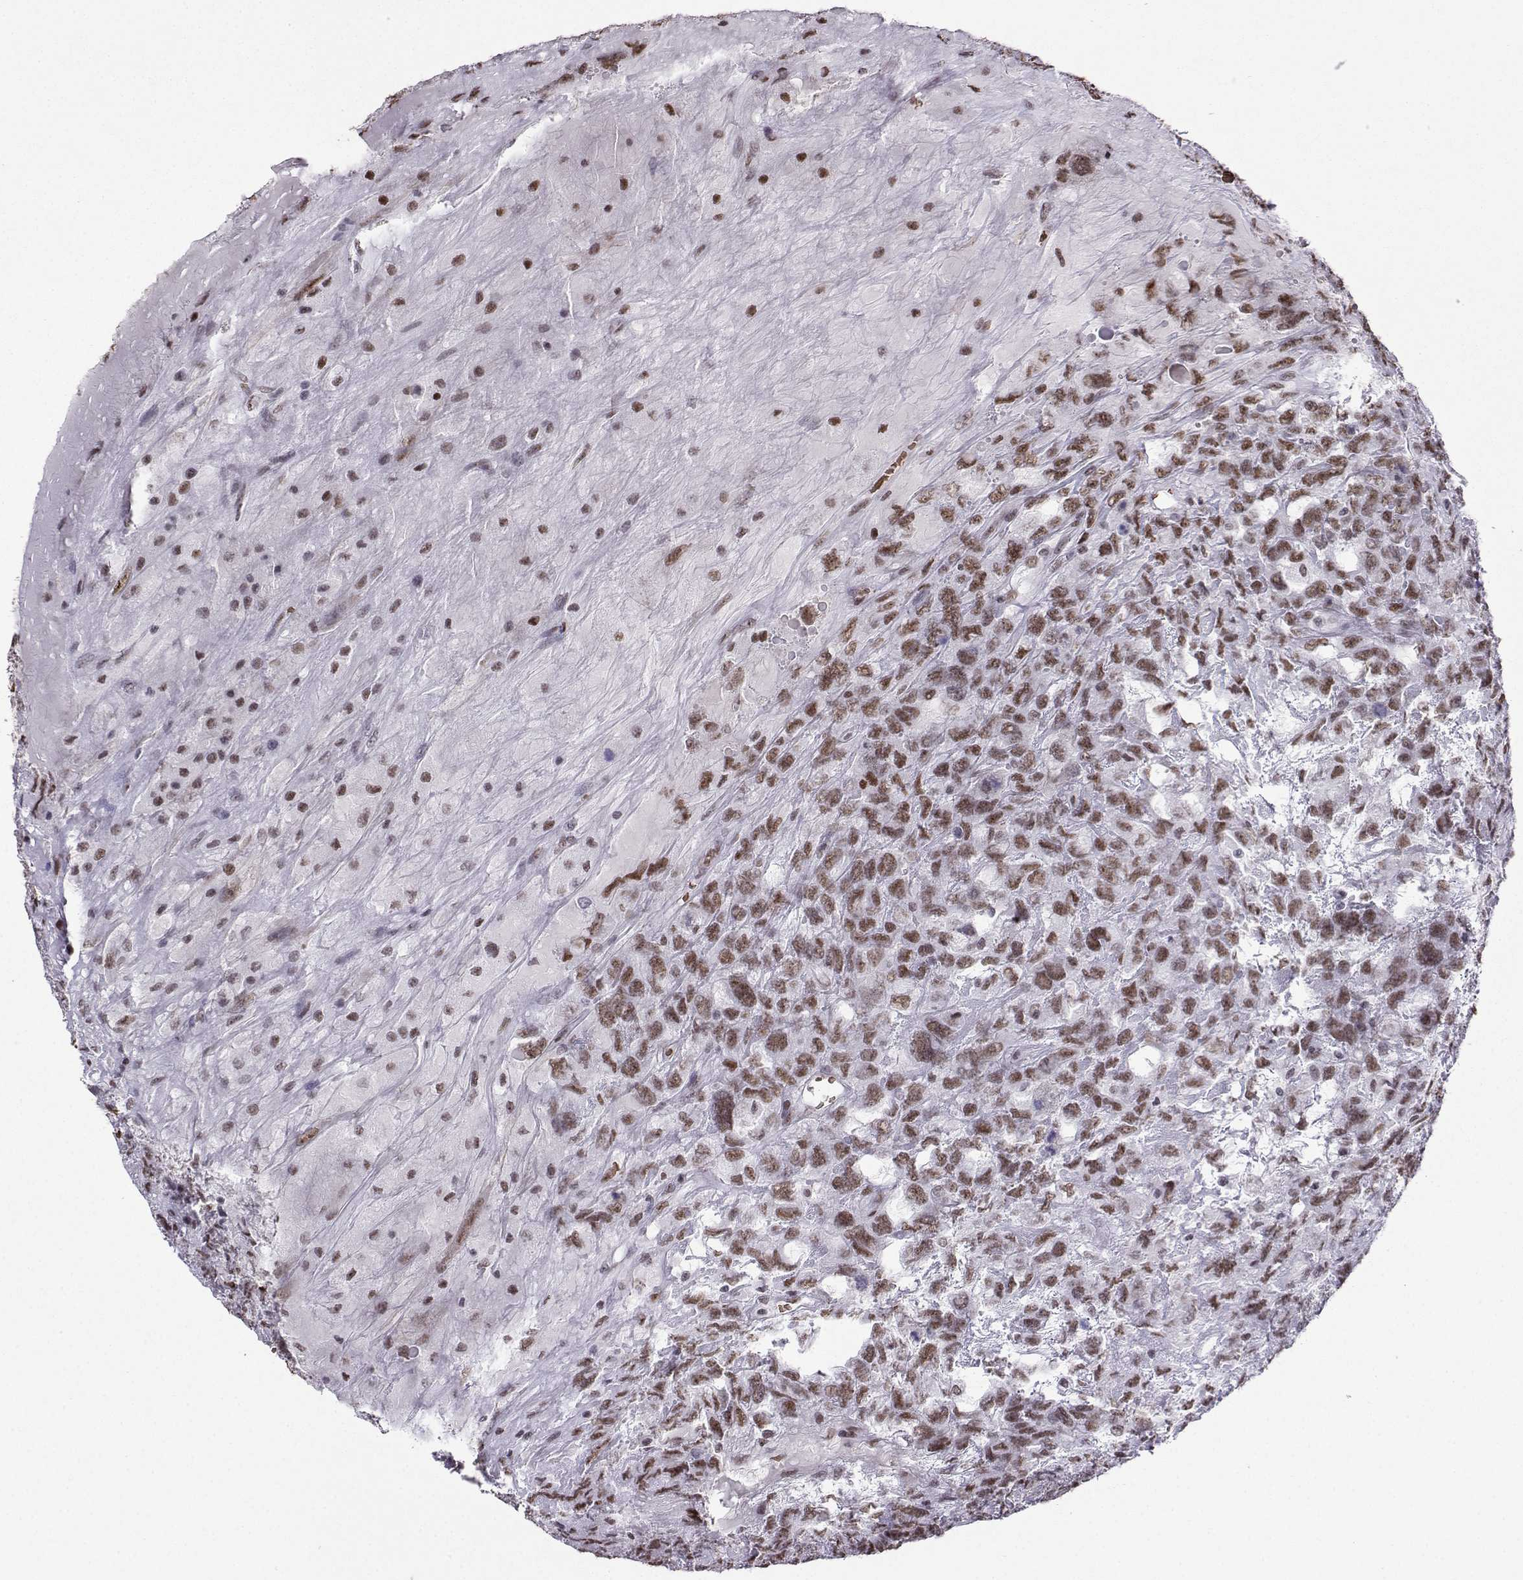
{"staining": {"intensity": "moderate", "quantity": ">75%", "location": "nuclear"}, "tissue": "testis cancer", "cell_type": "Tumor cells", "image_type": "cancer", "snomed": [{"axis": "morphology", "description": "Seminoma, NOS"}, {"axis": "topography", "description": "Testis"}], "caption": "IHC (DAB (3,3'-diaminobenzidine)) staining of testis cancer shows moderate nuclear protein staining in about >75% of tumor cells. (Brightfield microscopy of DAB IHC at high magnification).", "gene": "CCNK", "patient": {"sex": "male", "age": 52}}